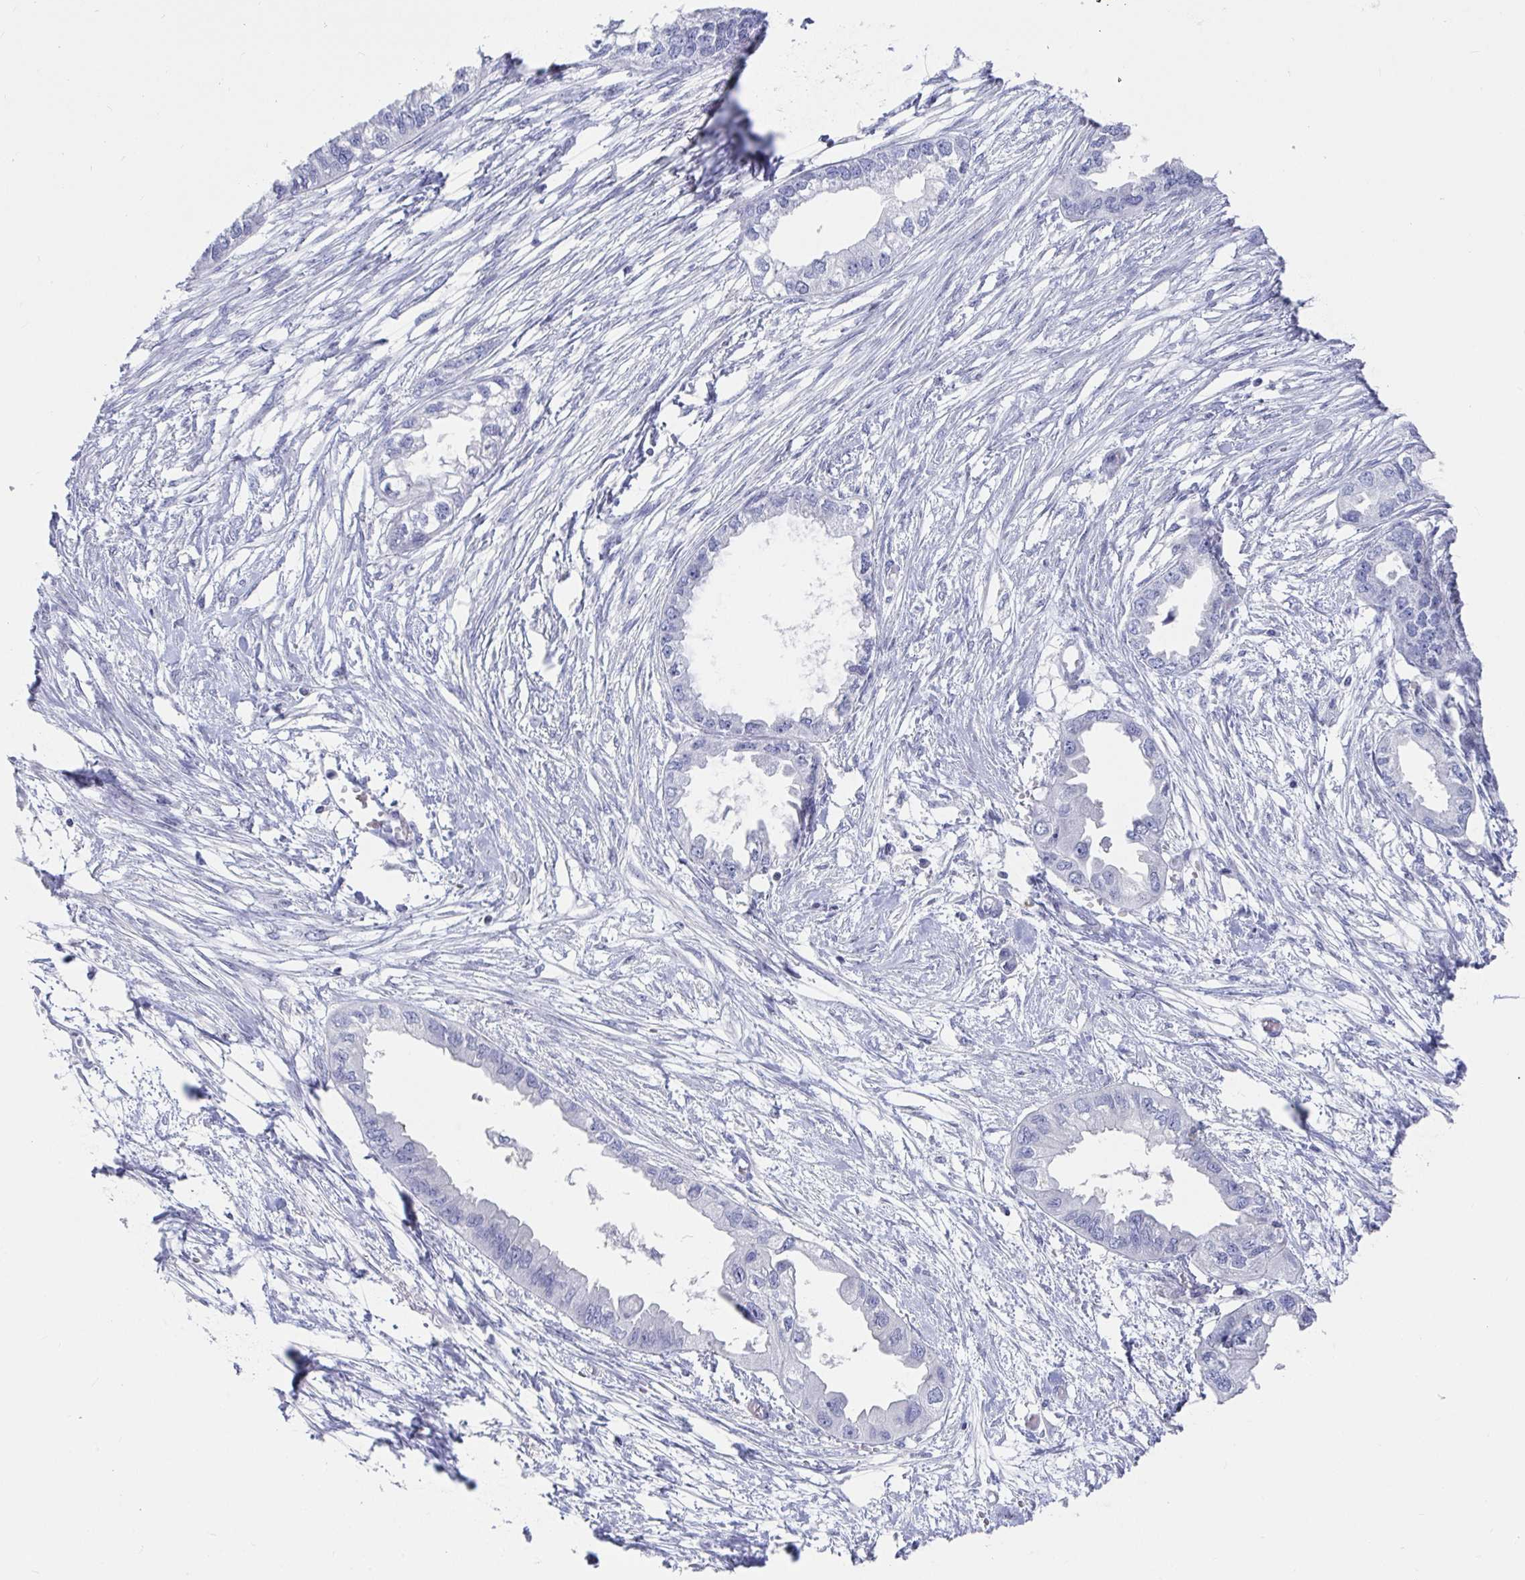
{"staining": {"intensity": "negative", "quantity": "none", "location": "none"}, "tissue": "endometrial cancer", "cell_type": "Tumor cells", "image_type": "cancer", "snomed": [{"axis": "morphology", "description": "Adenocarcinoma, NOS"}, {"axis": "morphology", "description": "Adenocarcinoma, metastatic, NOS"}, {"axis": "topography", "description": "Adipose tissue"}, {"axis": "topography", "description": "Endometrium"}], "caption": "A high-resolution image shows immunohistochemistry staining of metastatic adenocarcinoma (endometrial), which exhibits no significant positivity in tumor cells. (Brightfield microscopy of DAB IHC at high magnification).", "gene": "ZFP82", "patient": {"sex": "female", "age": 67}}